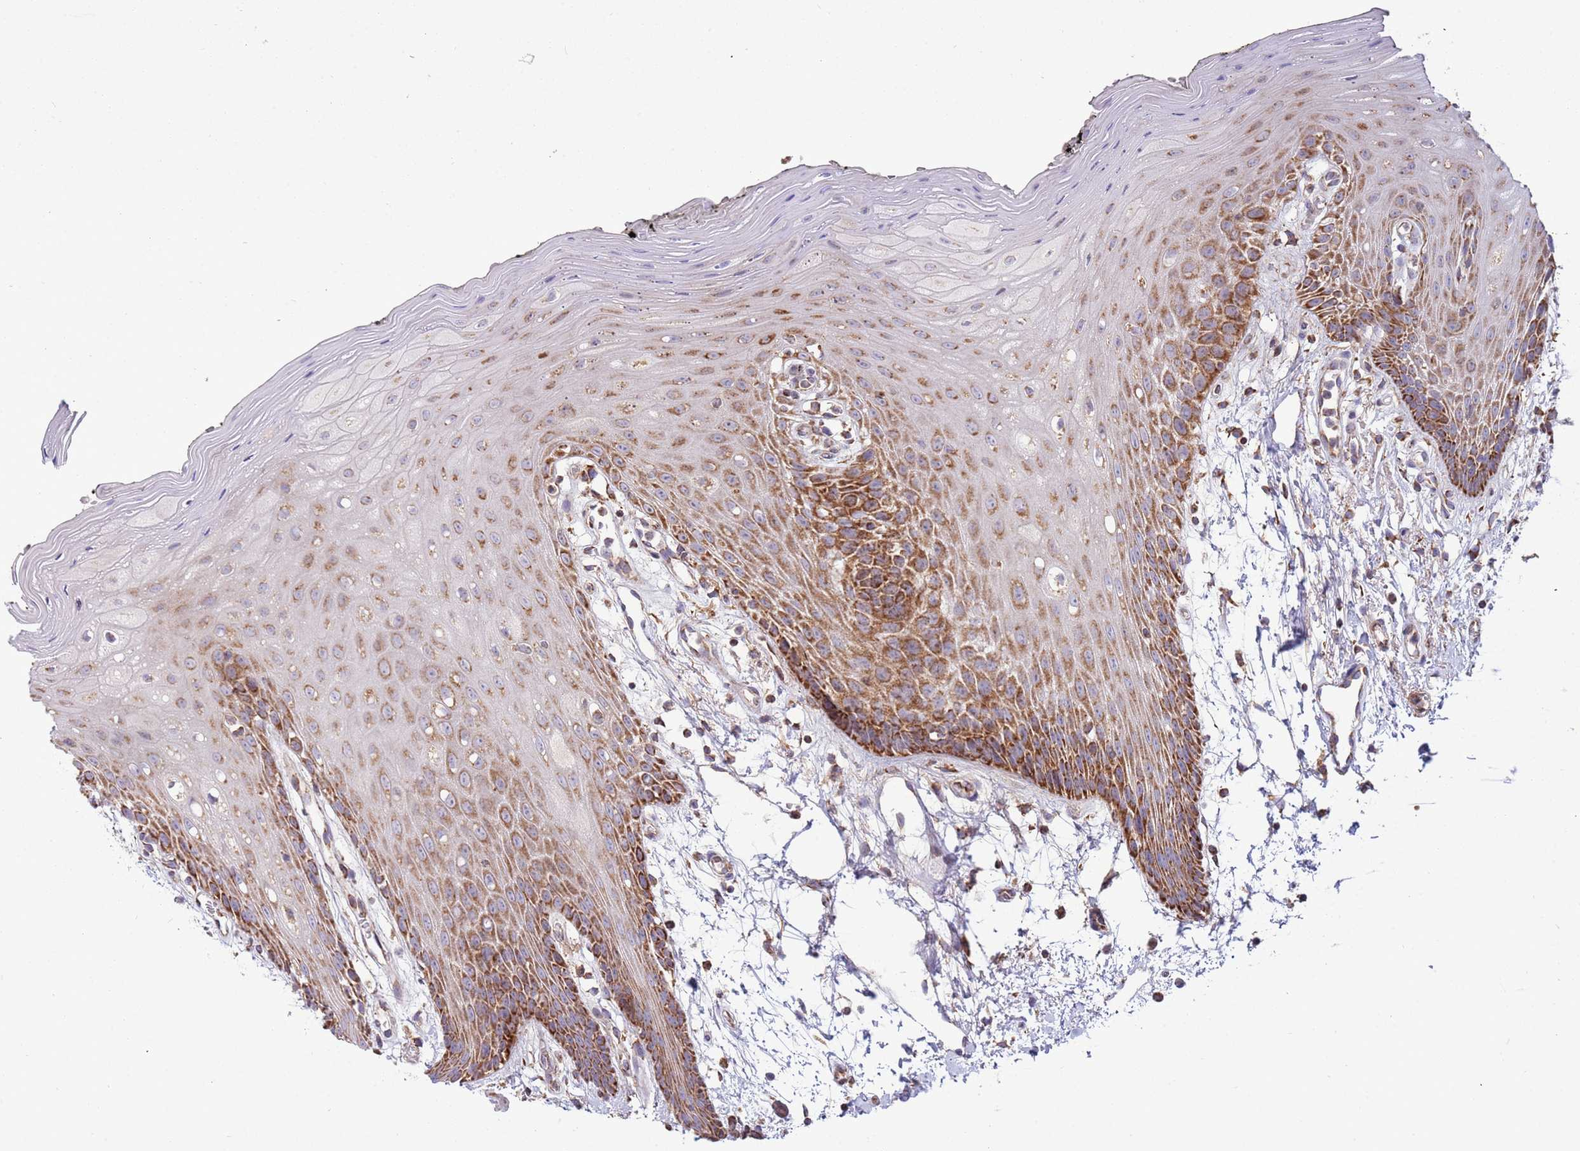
{"staining": {"intensity": "strong", "quantity": "25%-75%", "location": "cytoplasmic/membranous"}, "tissue": "oral mucosa", "cell_type": "Squamous epithelial cells", "image_type": "normal", "snomed": [{"axis": "morphology", "description": "Normal tissue, NOS"}, {"axis": "topography", "description": "Oral tissue"}, {"axis": "topography", "description": "Tounge, NOS"}], "caption": "Oral mucosa stained for a protein (brown) exhibits strong cytoplasmic/membranous positive positivity in approximately 25%-75% of squamous epithelial cells.", "gene": "IRS4", "patient": {"sex": "female", "age": 59}}